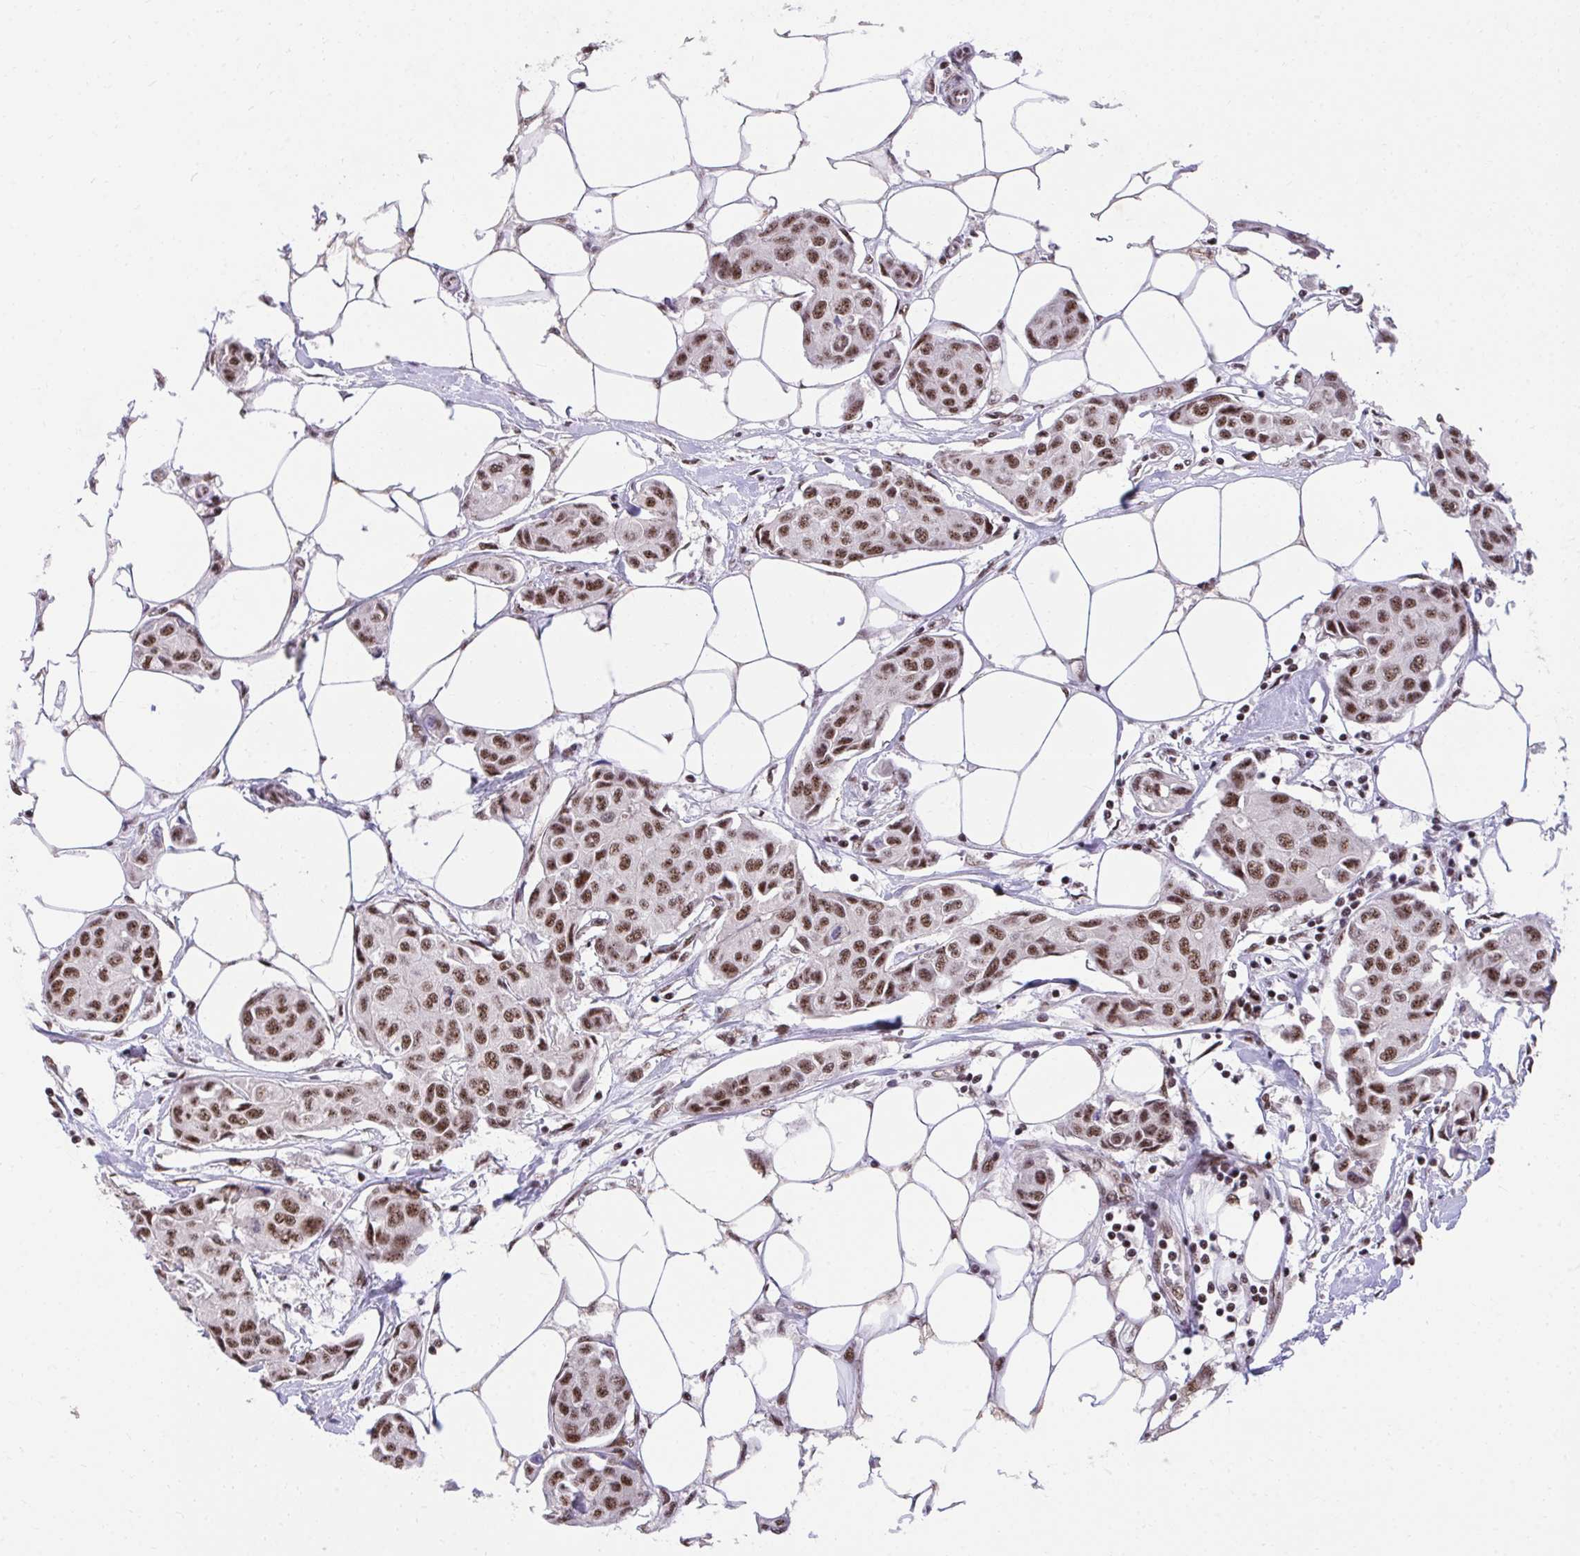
{"staining": {"intensity": "strong", "quantity": ">75%", "location": "nuclear"}, "tissue": "breast cancer", "cell_type": "Tumor cells", "image_type": "cancer", "snomed": [{"axis": "morphology", "description": "Duct carcinoma"}, {"axis": "topography", "description": "Breast"}, {"axis": "topography", "description": "Lymph node"}], "caption": "The immunohistochemical stain highlights strong nuclear staining in tumor cells of breast cancer (intraductal carcinoma) tissue.", "gene": "SYNE4", "patient": {"sex": "female", "age": 80}}